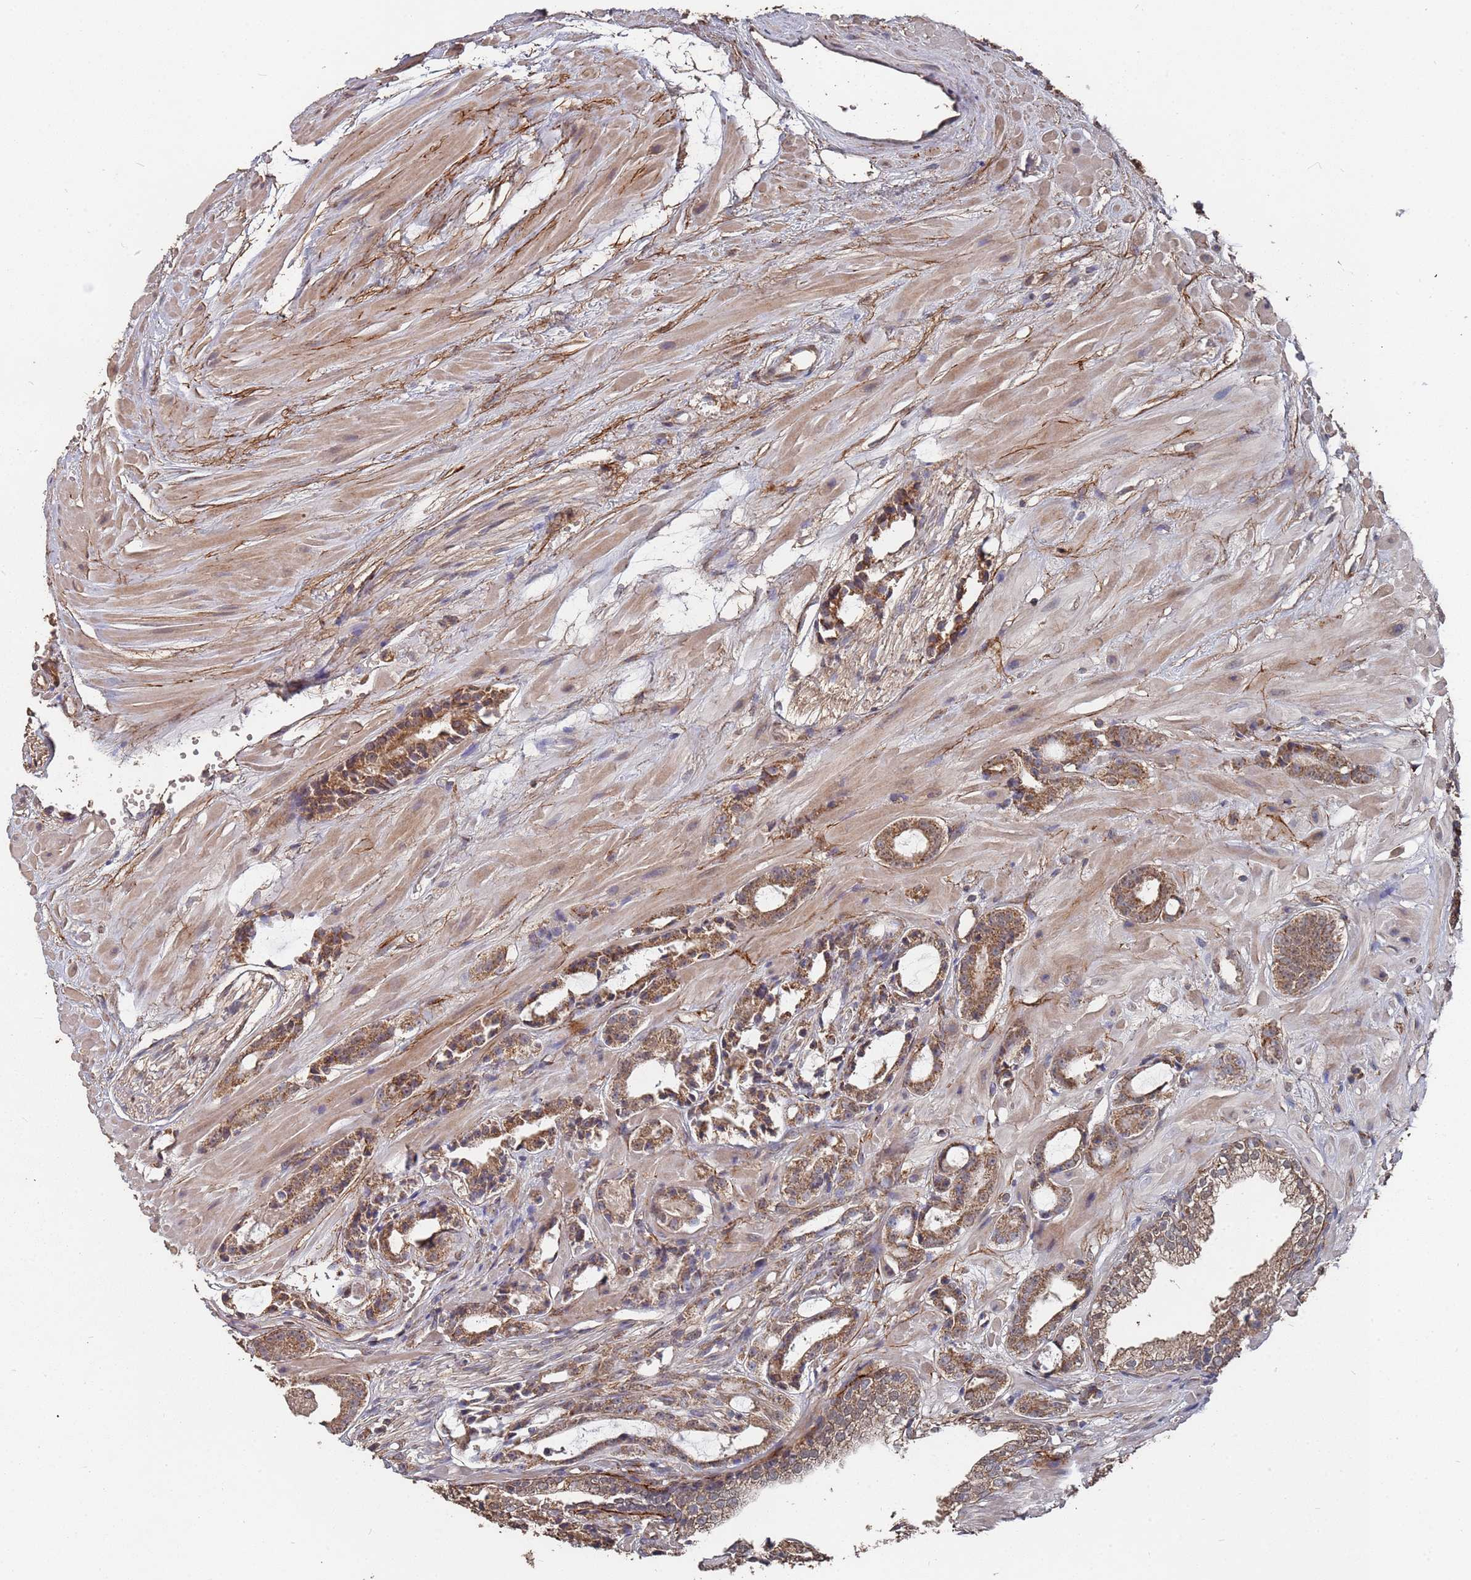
{"staining": {"intensity": "moderate", "quantity": ">75%", "location": "cytoplasmic/membranous"}, "tissue": "prostate cancer", "cell_type": "Tumor cells", "image_type": "cancer", "snomed": [{"axis": "morphology", "description": "Adenocarcinoma, High grade"}, {"axis": "topography", "description": "Prostate"}], "caption": "High-magnification brightfield microscopy of prostate cancer (high-grade adenocarcinoma) stained with DAB (3,3'-diaminobenzidine) (brown) and counterstained with hematoxylin (blue). tumor cells exhibit moderate cytoplasmic/membranous expression is seen in approximately>75% of cells.", "gene": "PRORP", "patient": {"sex": "male", "age": 71}}